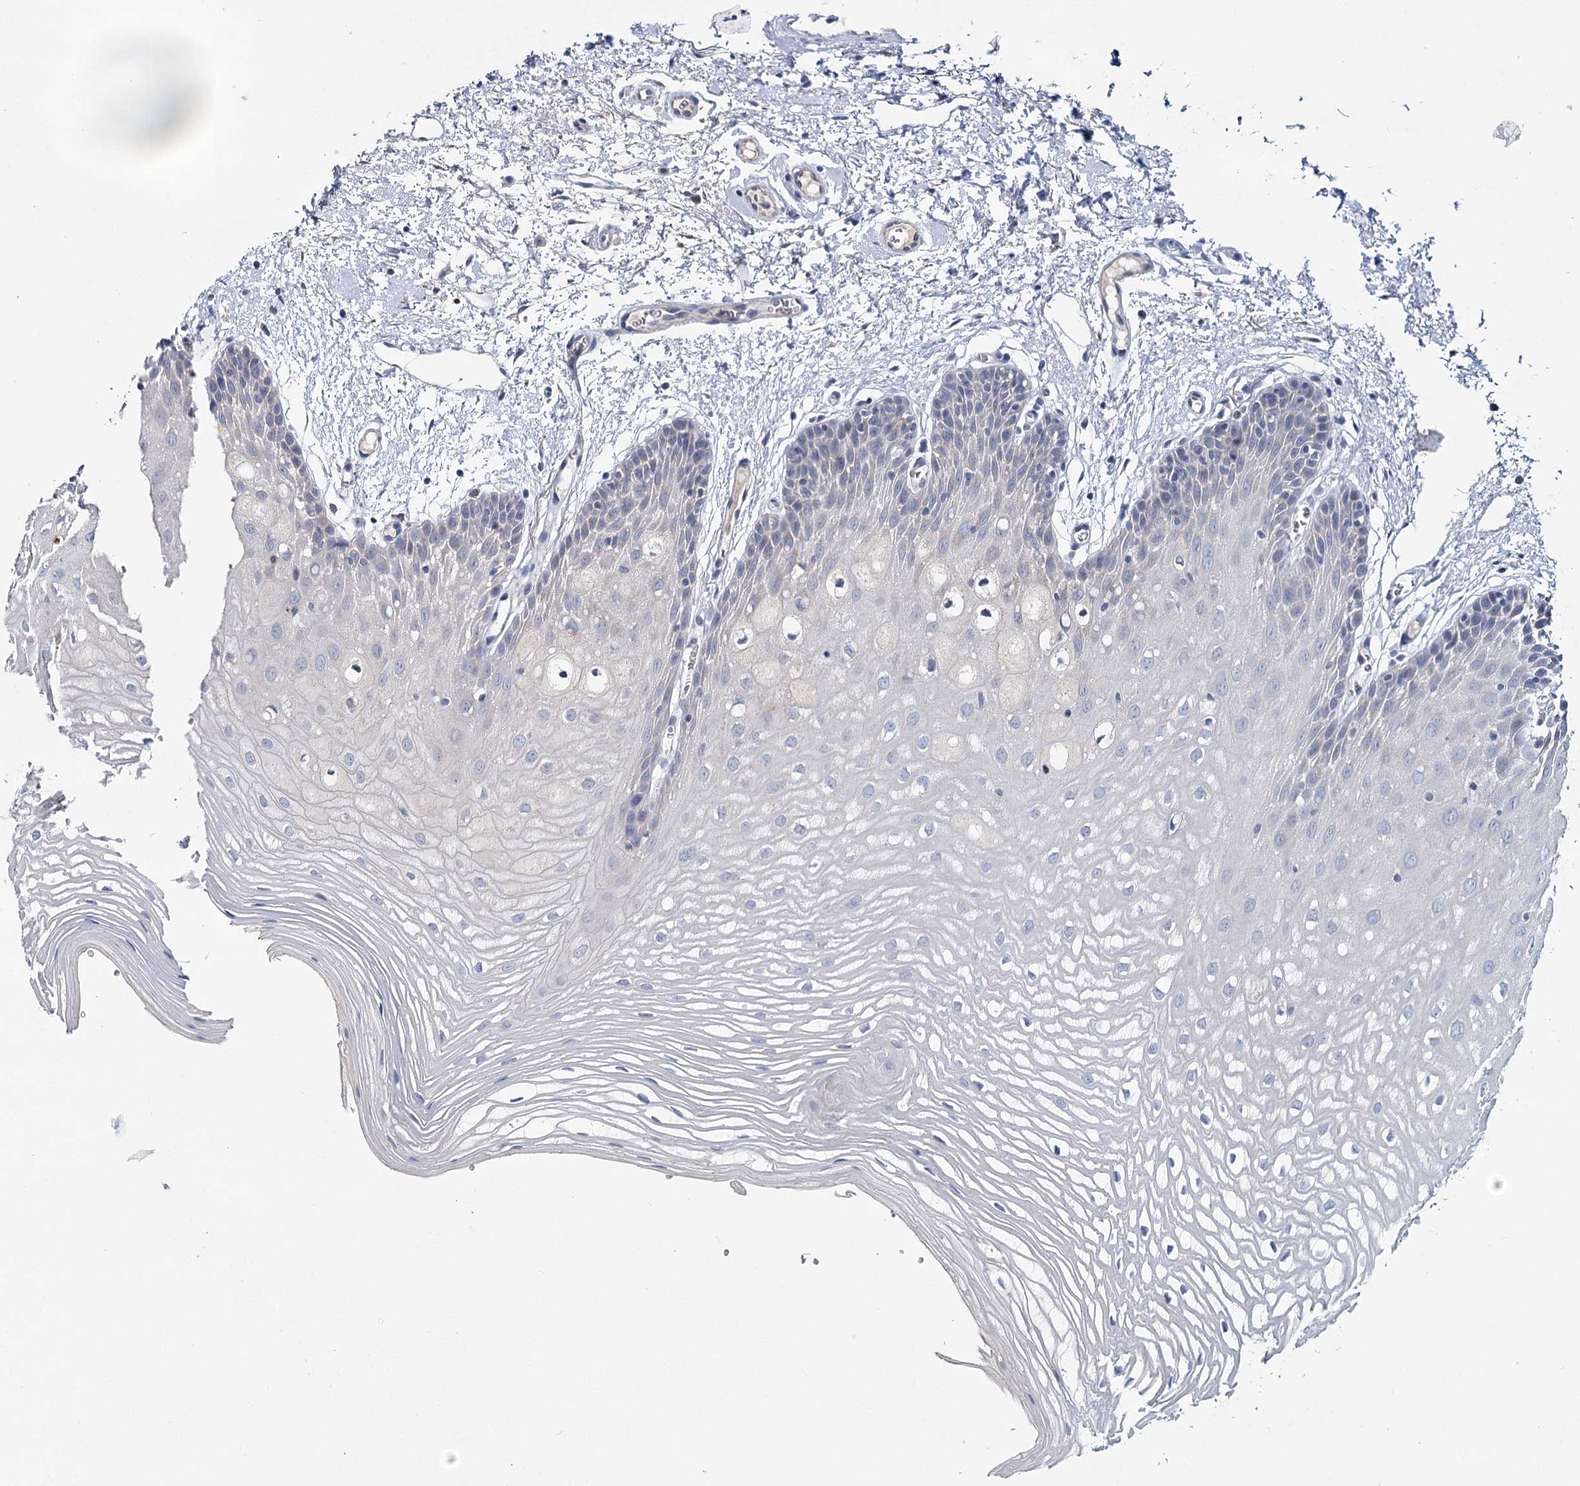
{"staining": {"intensity": "negative", "quantity": "none", "location": "none"}, "tissue": "oral mucosa", "cell_type": "Squamous epithelial cells", "image_type": "normal", "snomed": [{"axis": "morphology", "description": "Normal tissue, NOS"}, {"axis": "topography", "description": "Oral tissue"}, {"axis": "topography", "description": "Tounge, NOS"}], "caption": "IHC micrograph of unremarkable oral mucosa stained for a protein (brown), which exhibits no positivity in squamous epithelial cells.", "gene": "ANKRD16", "patient": {"sex": "female", "age": 73}}